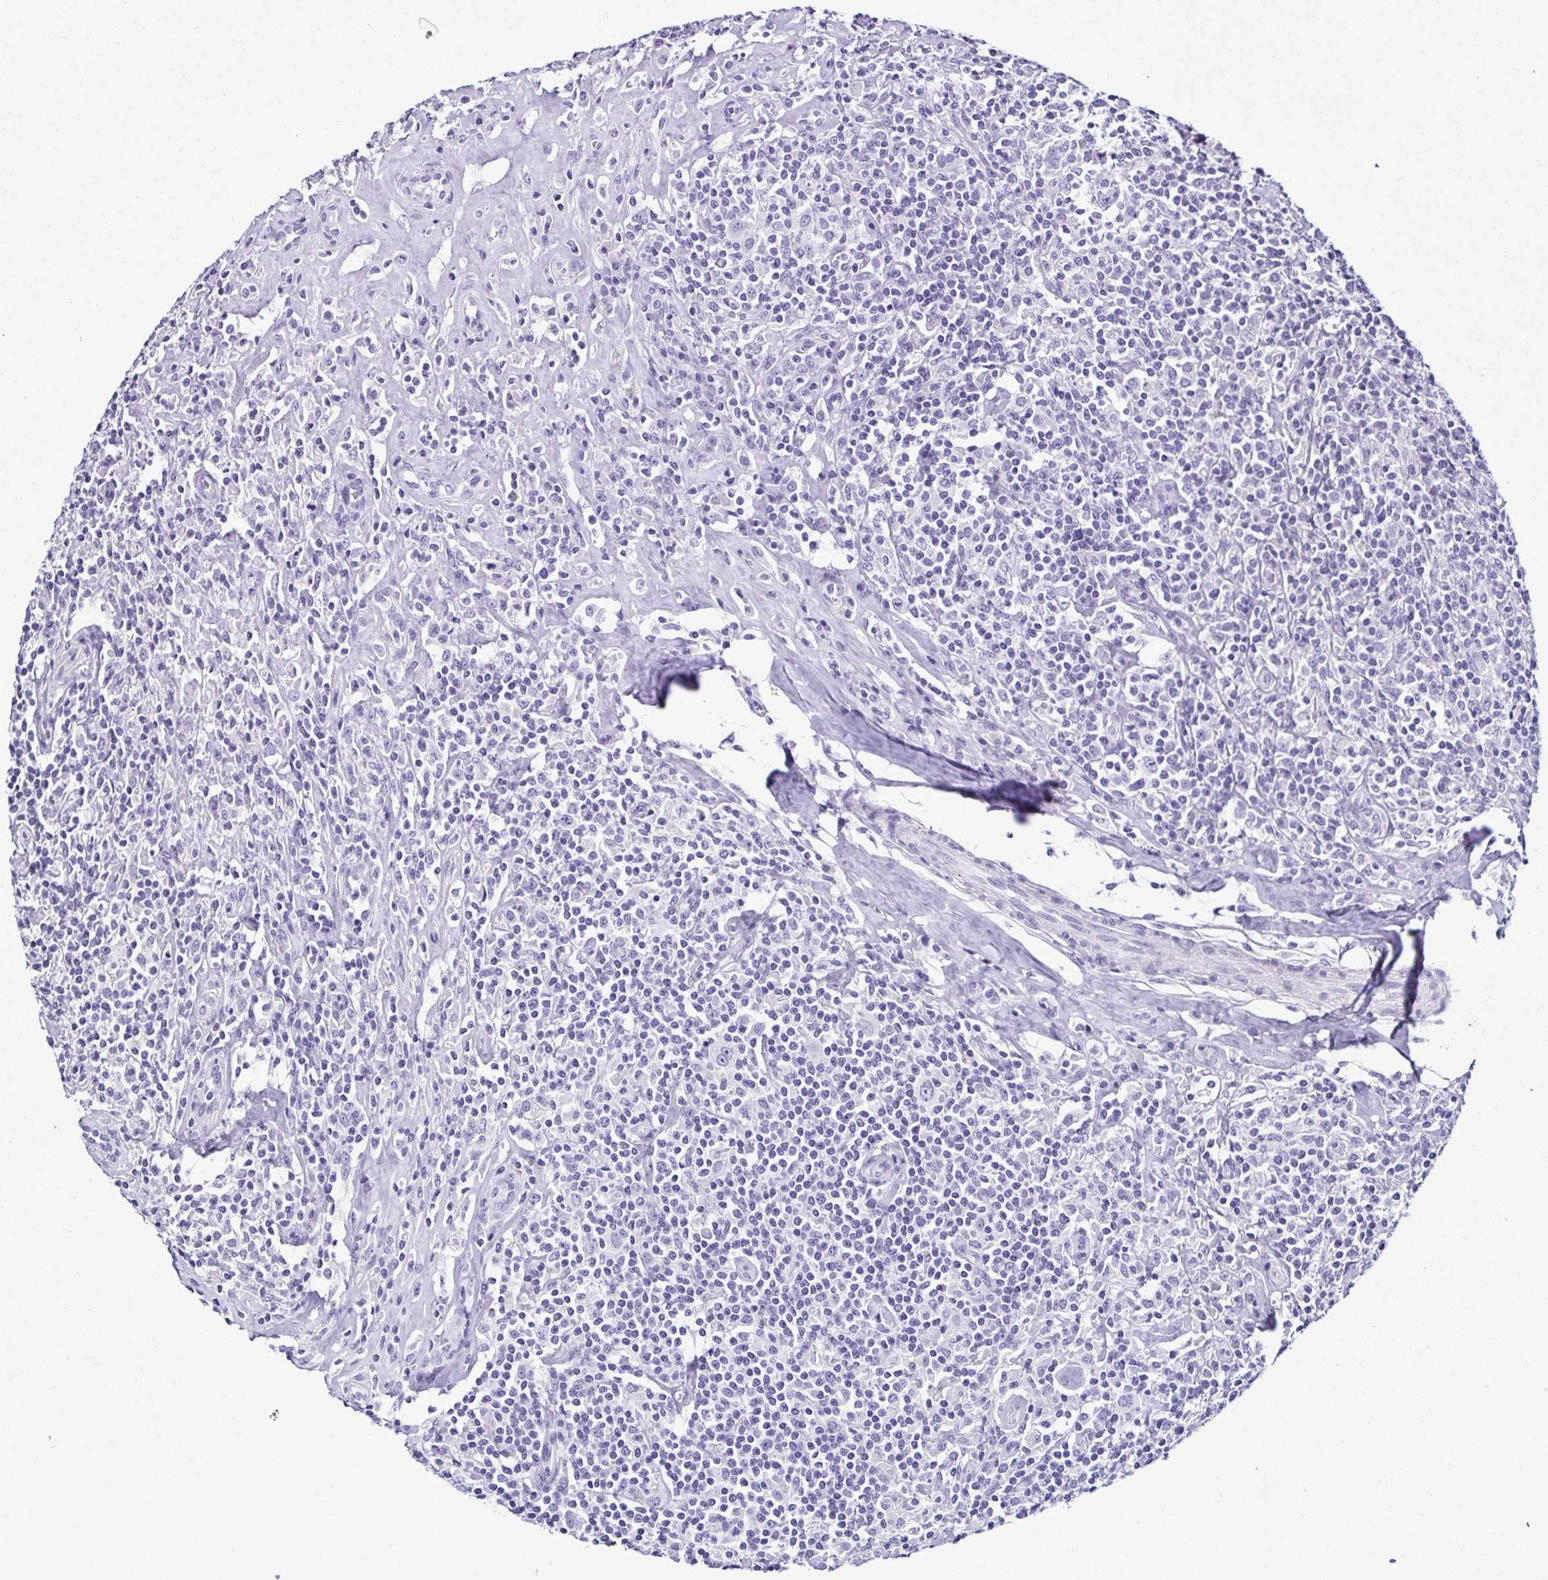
{"staining": {"intensity": "negative", "quantity": "none", "location": "none"}, "tissue": "lymphoma", "cell_type": "Tumor cells", "image_type": "cancer", "snomed": [{"axis": "morphology", "description": "Hodgkin's disease, NOS"}, {"axis": "morphology", "description": "Hodgkin's lymphoma, nodular sclerosis"}, {"axis": "topography", "description": "Lymph node"}], "caption": "Tumor cells show no significant protein positivity in lymphoma.", "gene": "SRL", "patient": {"sex": "female", "age": 10}}